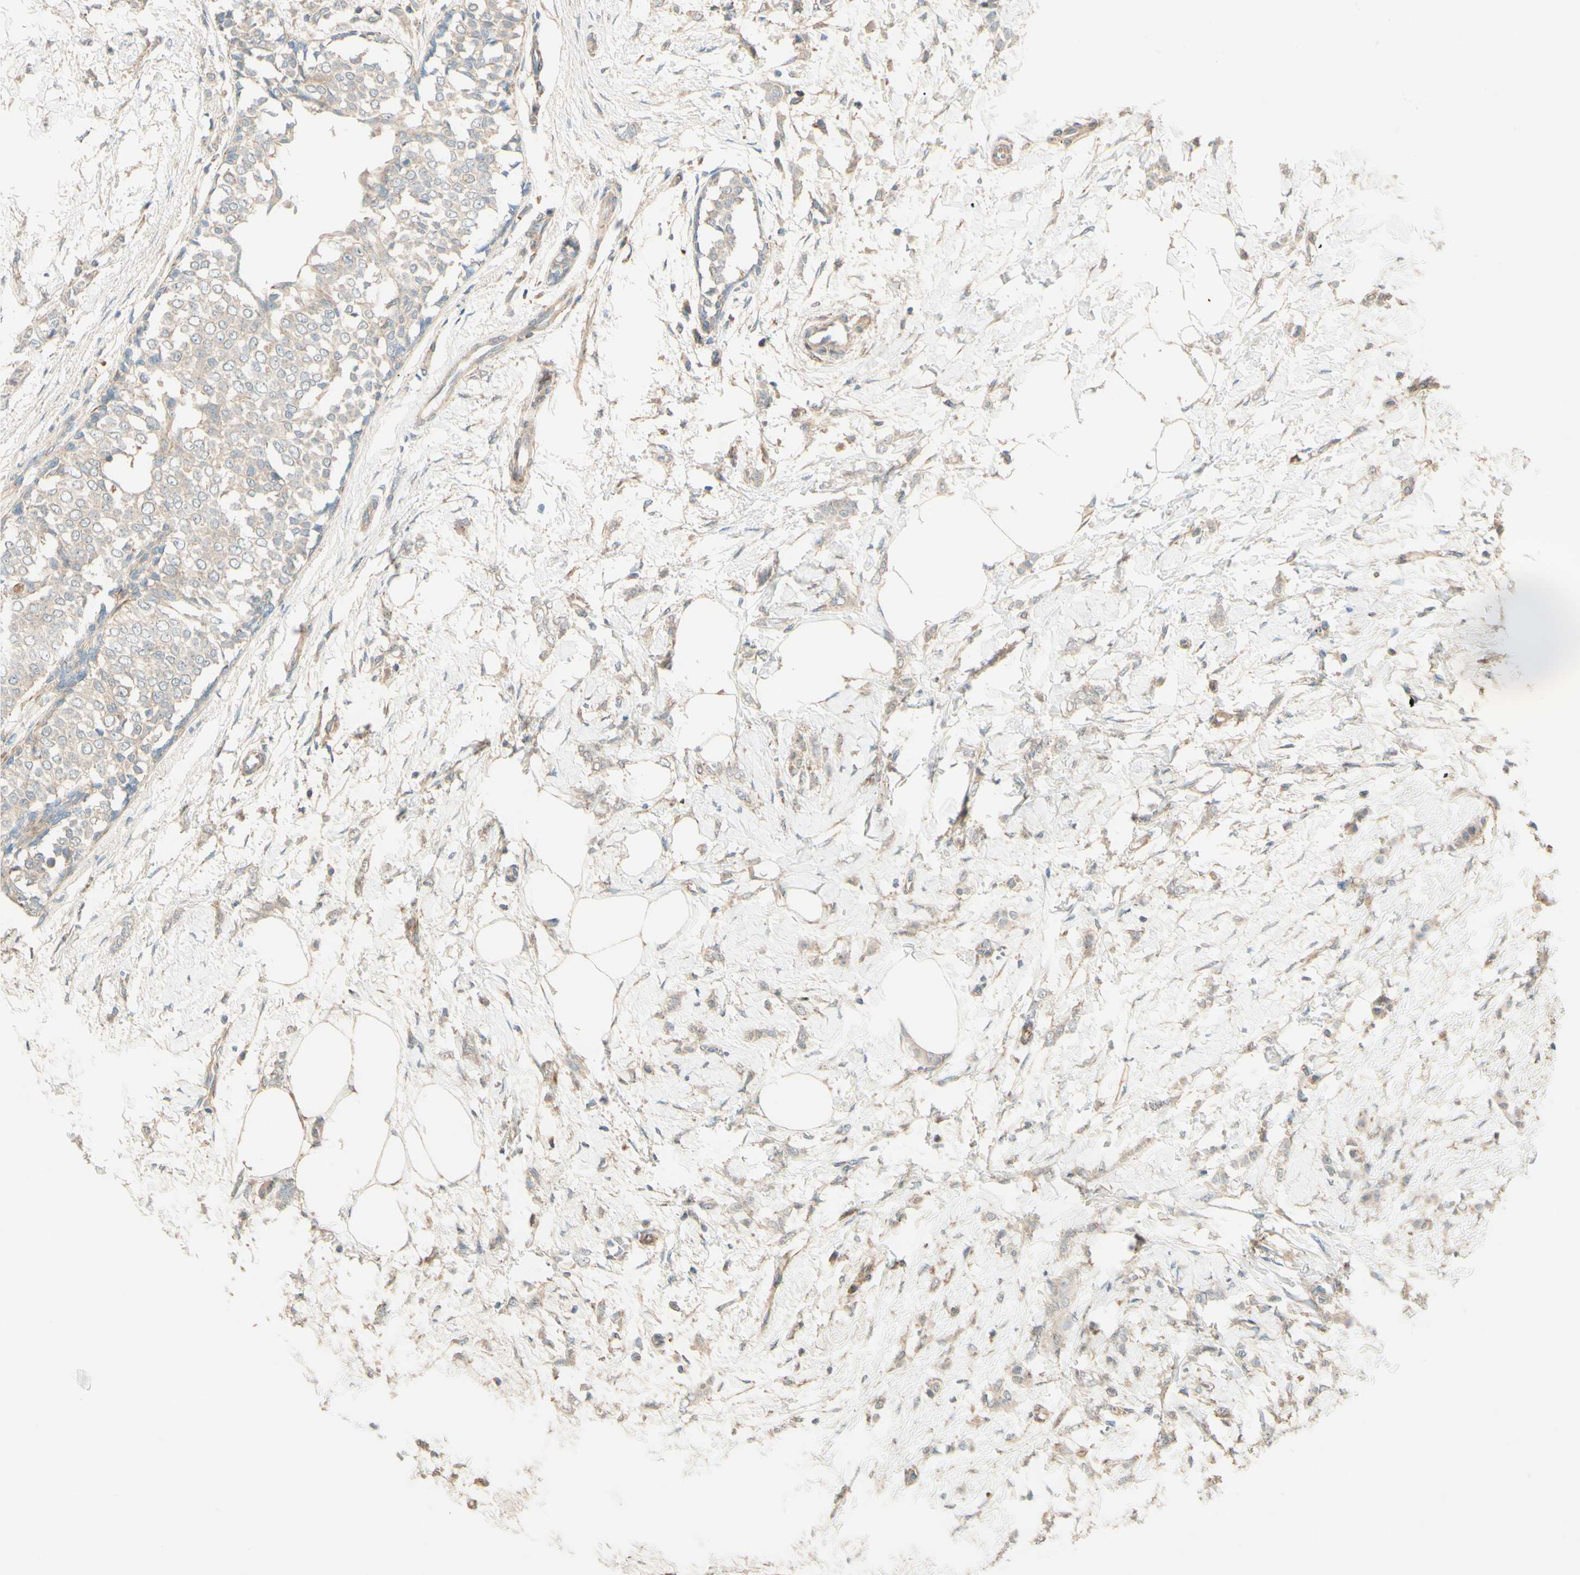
{"staining": {"intensity": "weak", "quantity": ">75%", "location": "cytoplasmic/membranous"}, "tissue": "breast cancer", "cell_type": "Tumor cells", "image_type": "cancer", "snomed": [{"axis": "morphology", "description": "Lobular carcinoma, in situ"}, {"axis": "morphology", "description": "Lobular carcinoma"}, {"axis": "topography", "description": "Breast"}], "caption": "Weak cytoplasmic/membranous protein staining is seen in approximately >75% of tumor cells in breast lobular carcinoma in situ.", "gene": "ADAM17", "patient": {"sex": "female", "age": 41}}